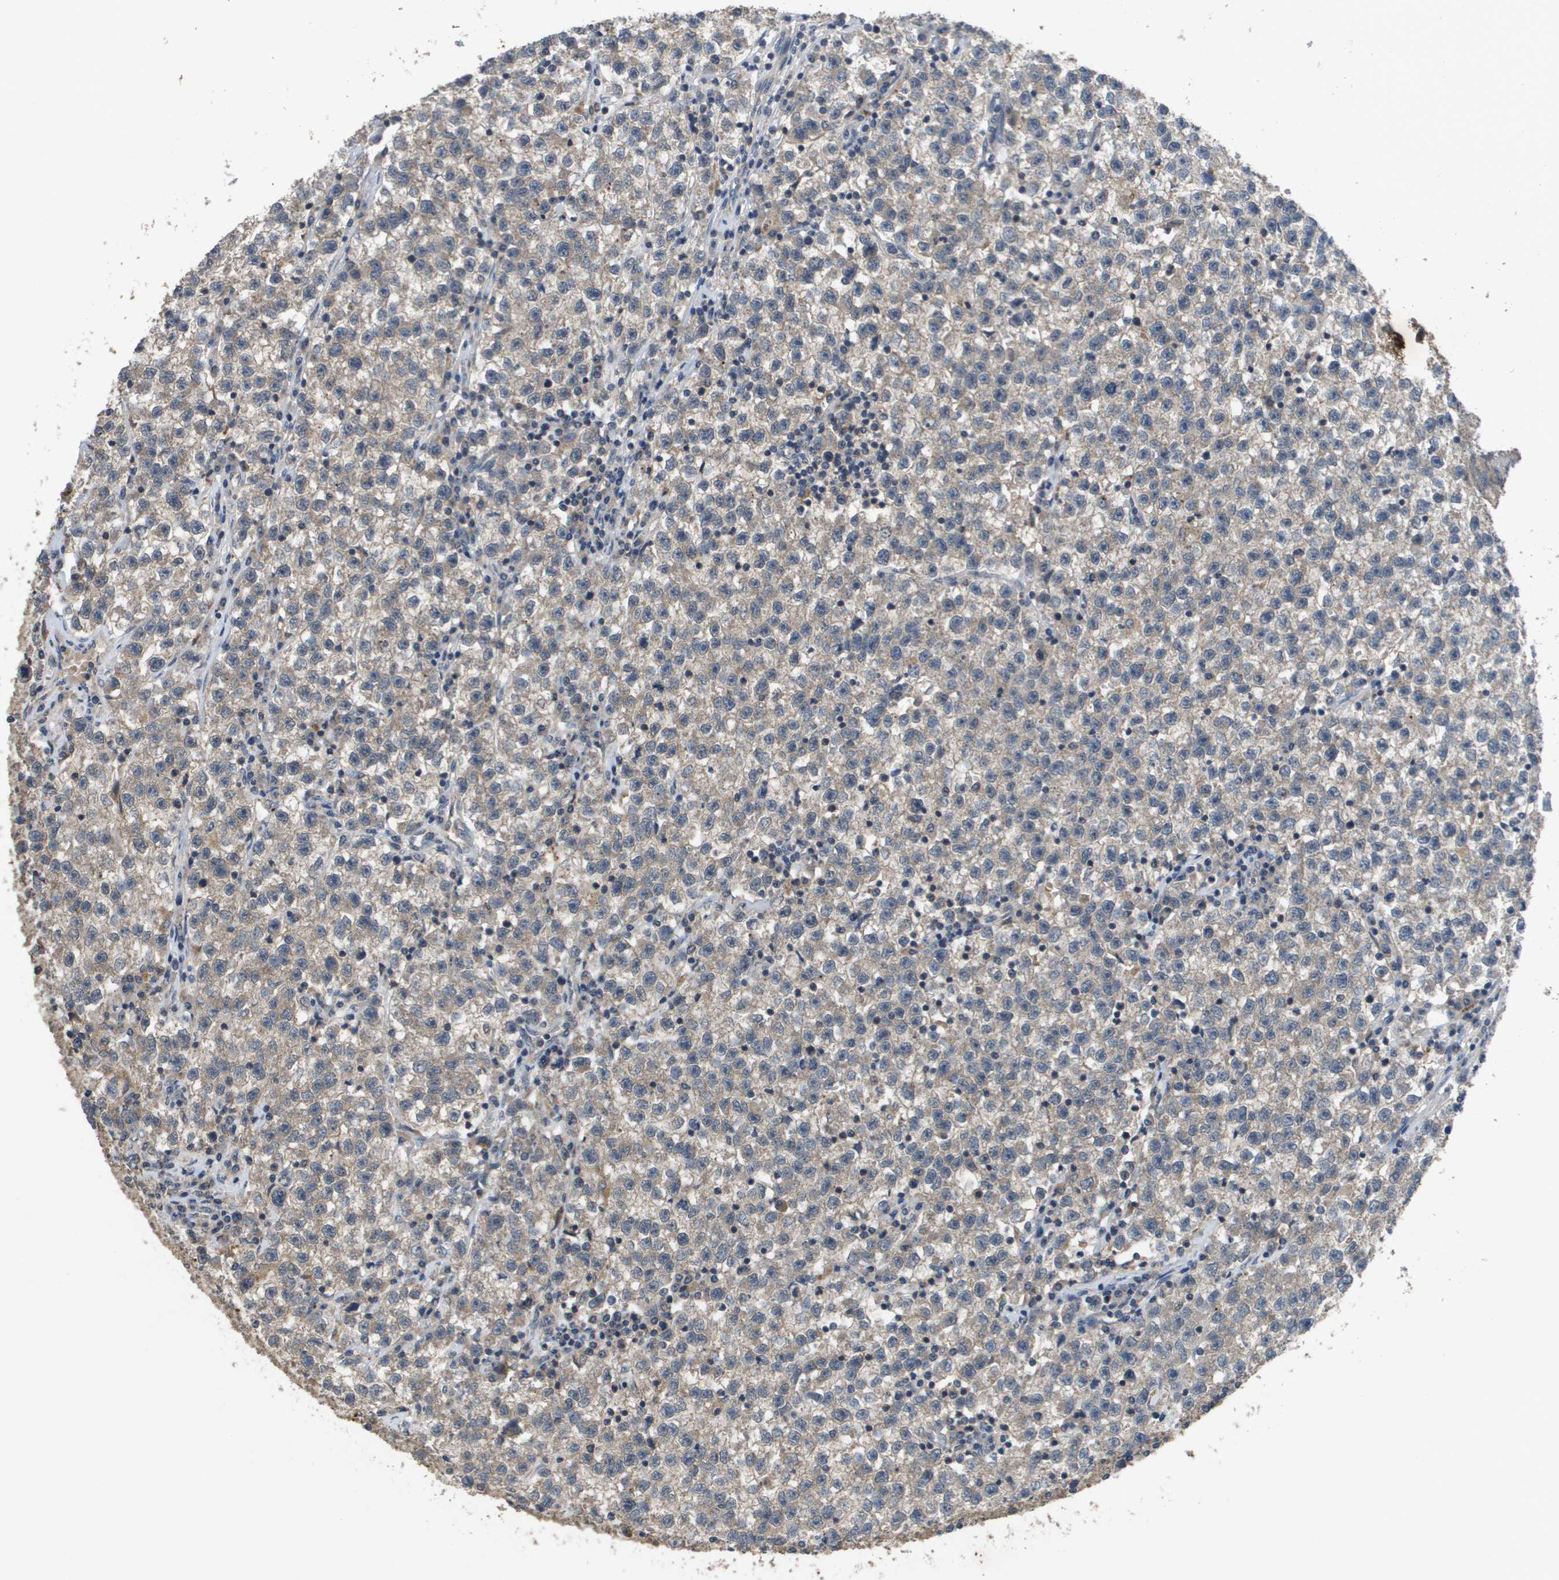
{"staining": {"intensity": "weak", "quantity": "25%-75%", "location": "cytoplasmic/membranous"}, "tissue": "testis cancer", "cell_type": "Tumor cells", "image_type": "cancer", "snomed": [{"axis": "morphology", "description": "Seminoma, NOS"}, {"axis": "topography", "description": "Testis"}], "caption": "Immunohistochemical staining of human seminoma (testis) exhibits weak cytoplasmic/membranous protein positivity in about 25%-75% of tumor cells. (DAB = brown stain, brightfield microscopy at high magnification).", "gene": "PROC", "patient": {"sex": "male", "age": 22}}